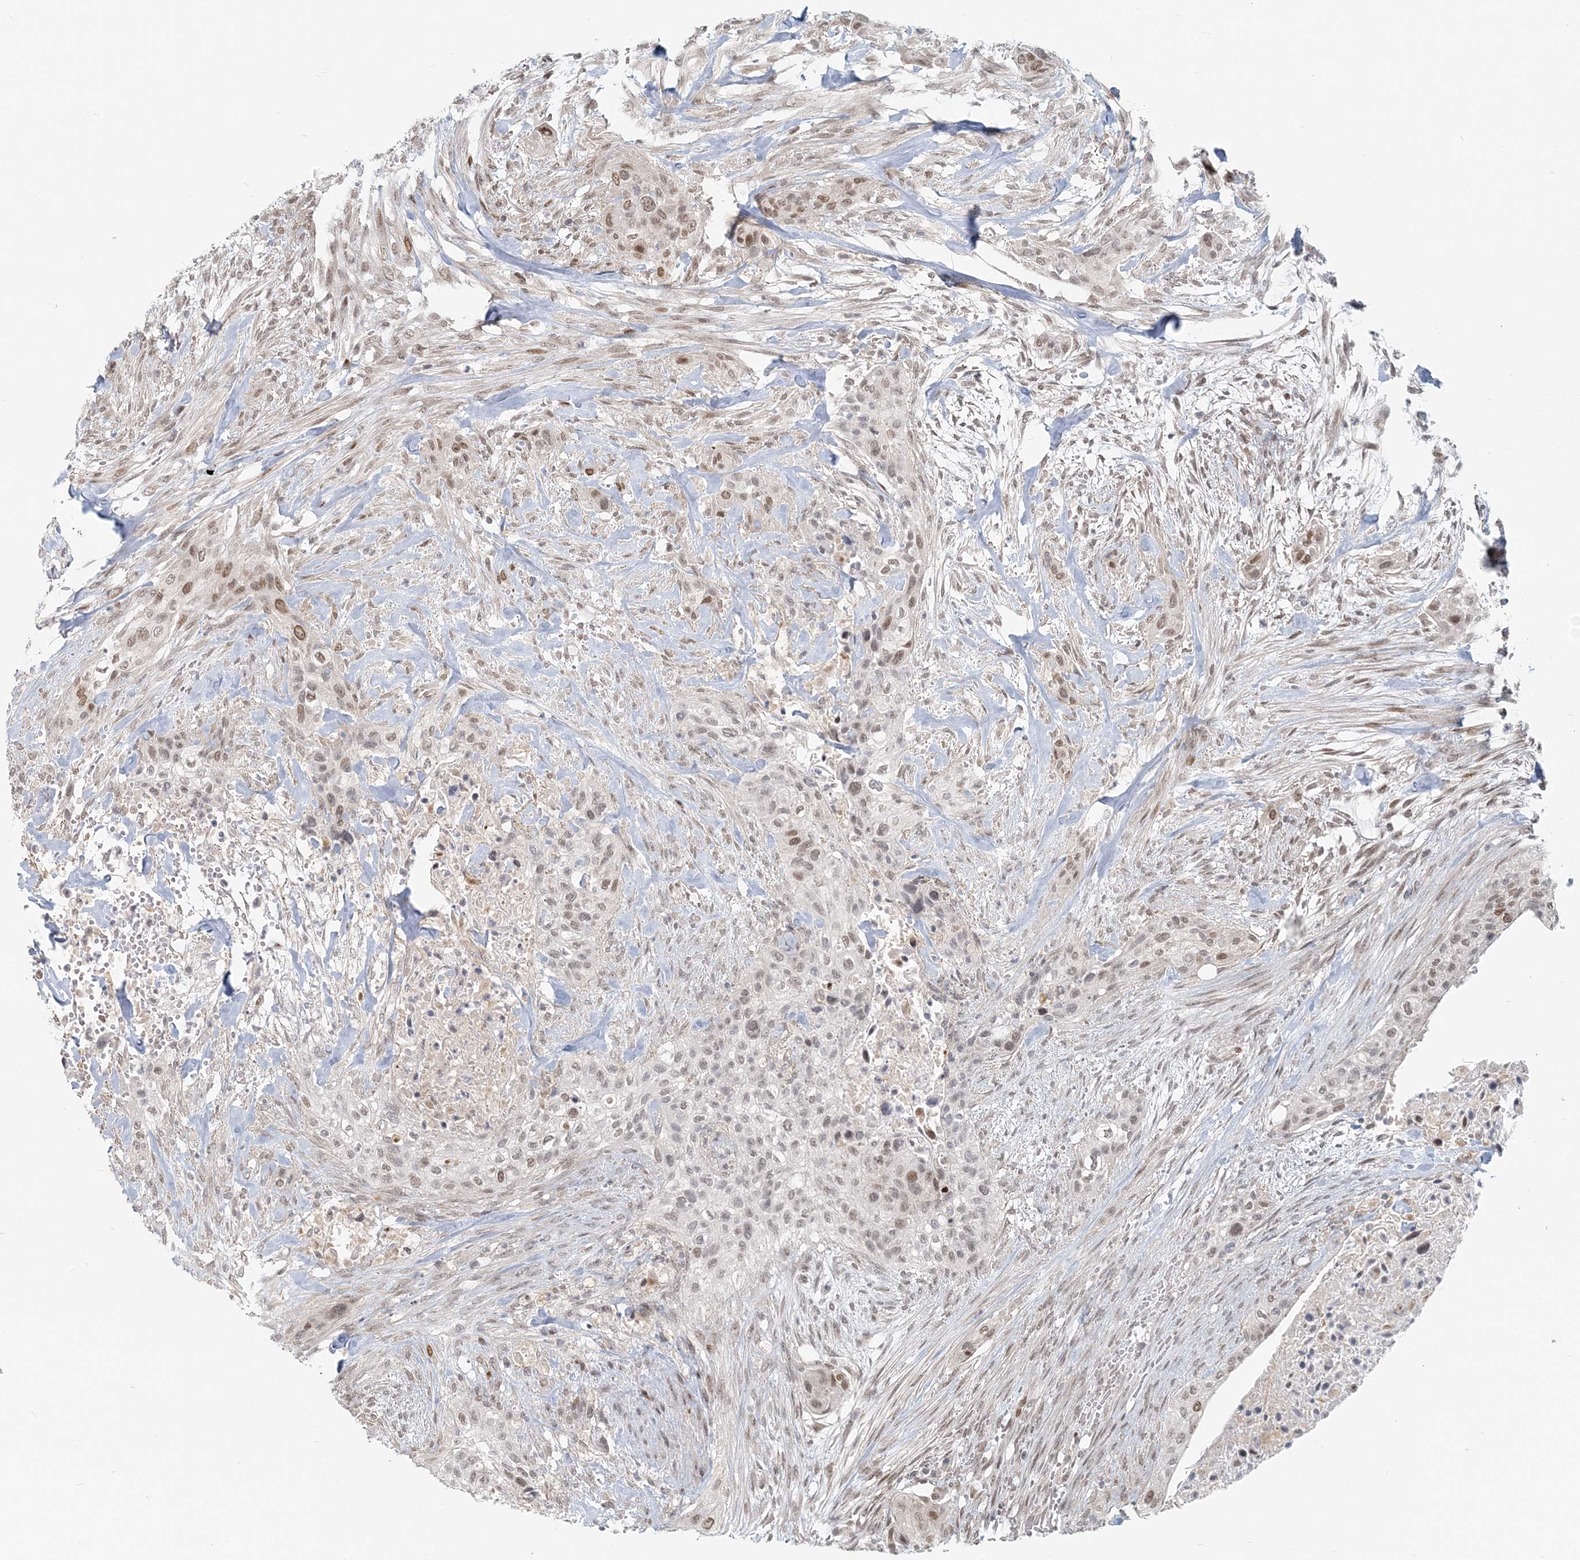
{"staining": {"intensity": "moderate", "quantity": "25%-75%", "location": "nuclear"}, "tissue": "urothelial cancer", "cell_type": "Tumor cells", "image_type": "cancer", "snomed": [{"axis": "morphology", "description": "Urothelial carcinoma, High grade"}, {"axis": "topography", "description": "Urinary bladder"}], "caption": "Urothelial cancer tissue exhibits moderate nuclear staining in about 25%-75% of tumor cells, visualized by immunohistochemistry. The protein of interest is stained brown, and the nuclei are stained in blue (DAB (3,3'-diaminobenzidine) IHC with brightfield microscopy, high magnification).", "gene": "BAZ1B", "patient": {"sex": "male", "age": 35}}